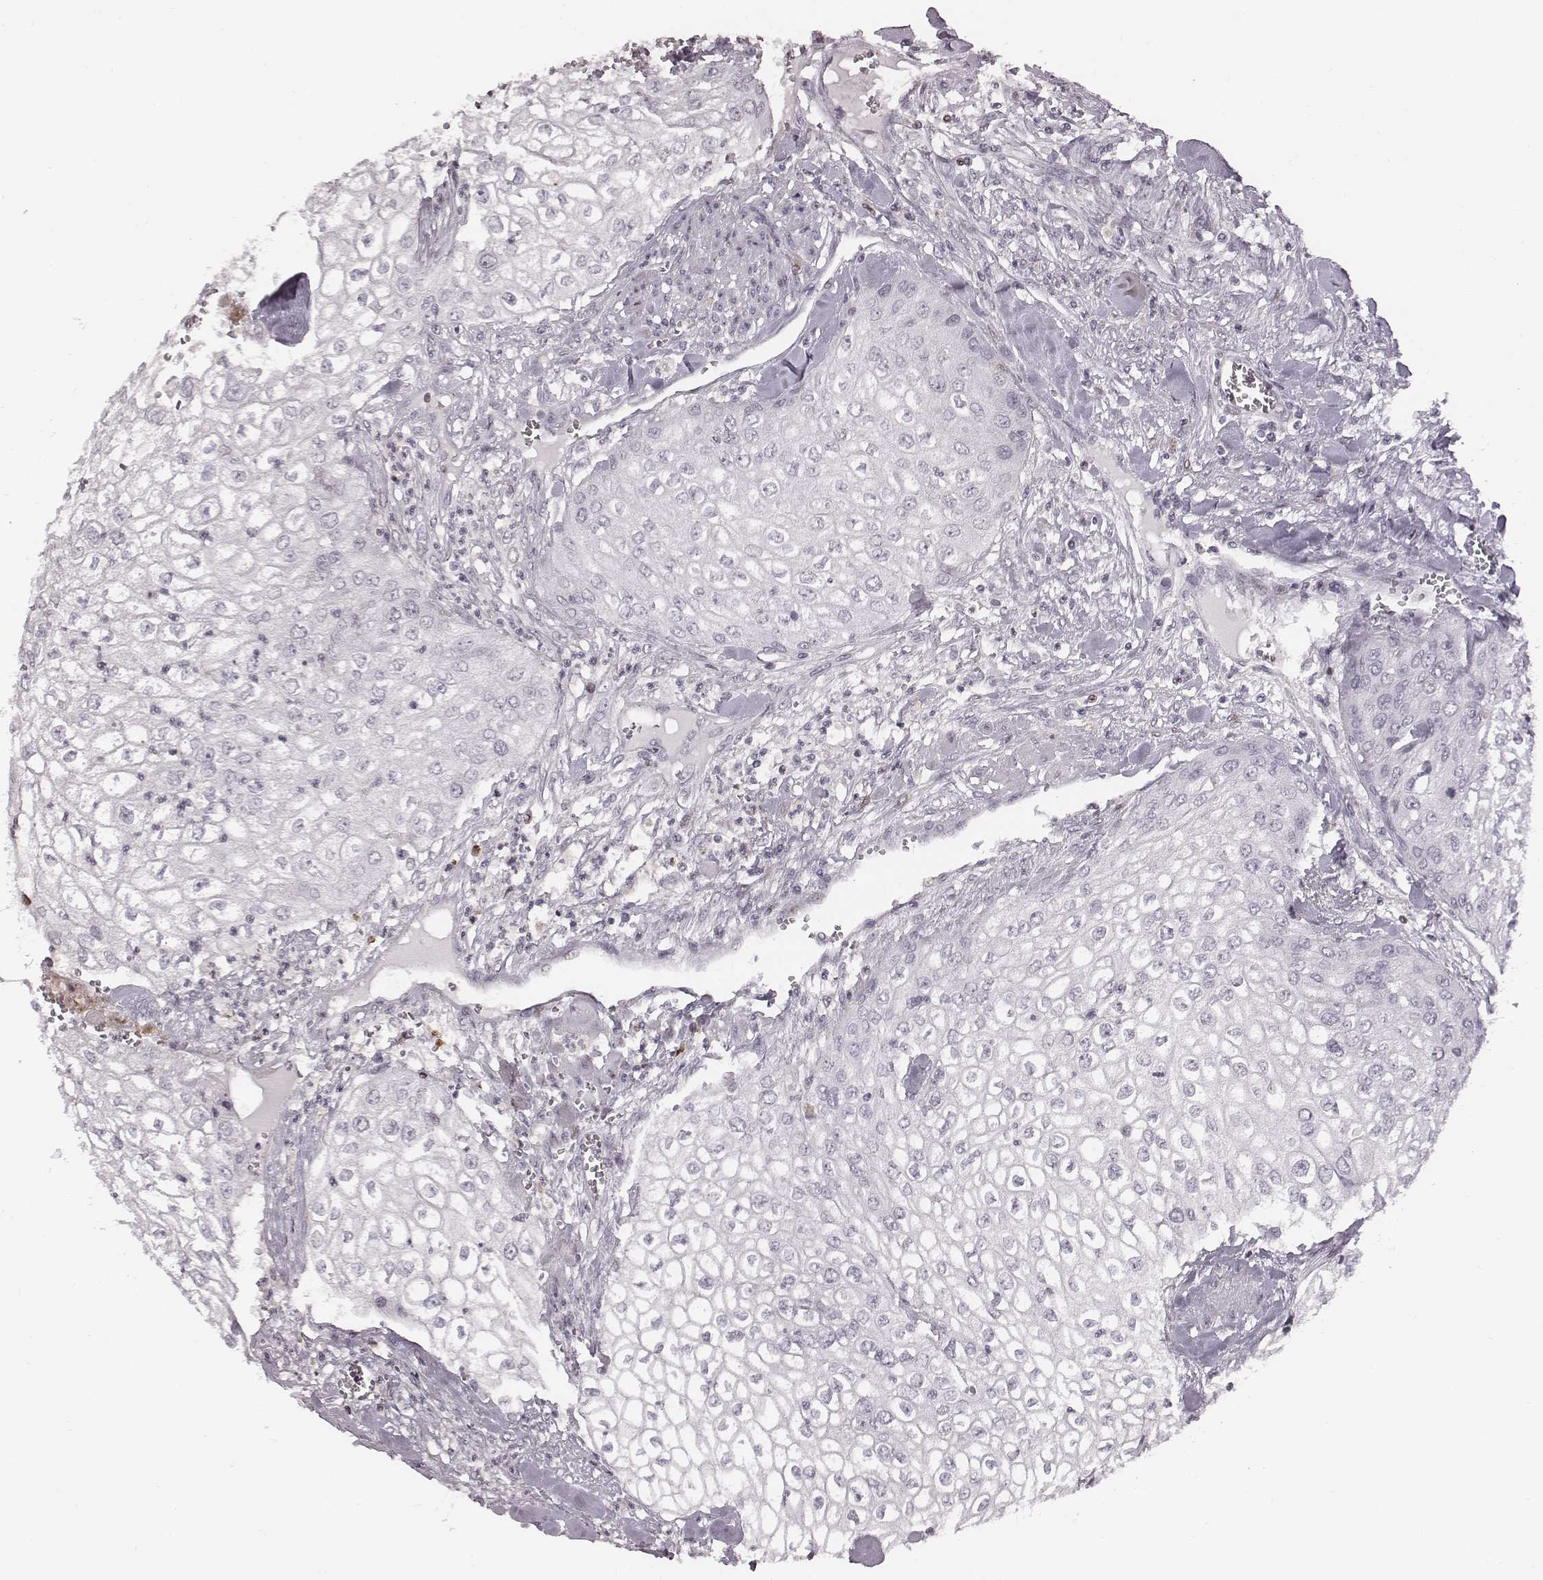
{"staining": {"intensity": "negative", "quantity": "none", "location": "none"}, "tissue": "urothelial cancer", "cell_type": "Tumor cells", "image_type": "cancer", "snomed": [{"axis": "morphology", "description": "Urothelial carcinoma, High grade"}, {"axis": "topography", "description": "Urinary bladder"}], "caption": "The micrograph shows no significant staining in tumor cells of urothelial carcinoma (high-grade).", "gene": "NDC1", "patient": {"sex": "male", "age": 62}}